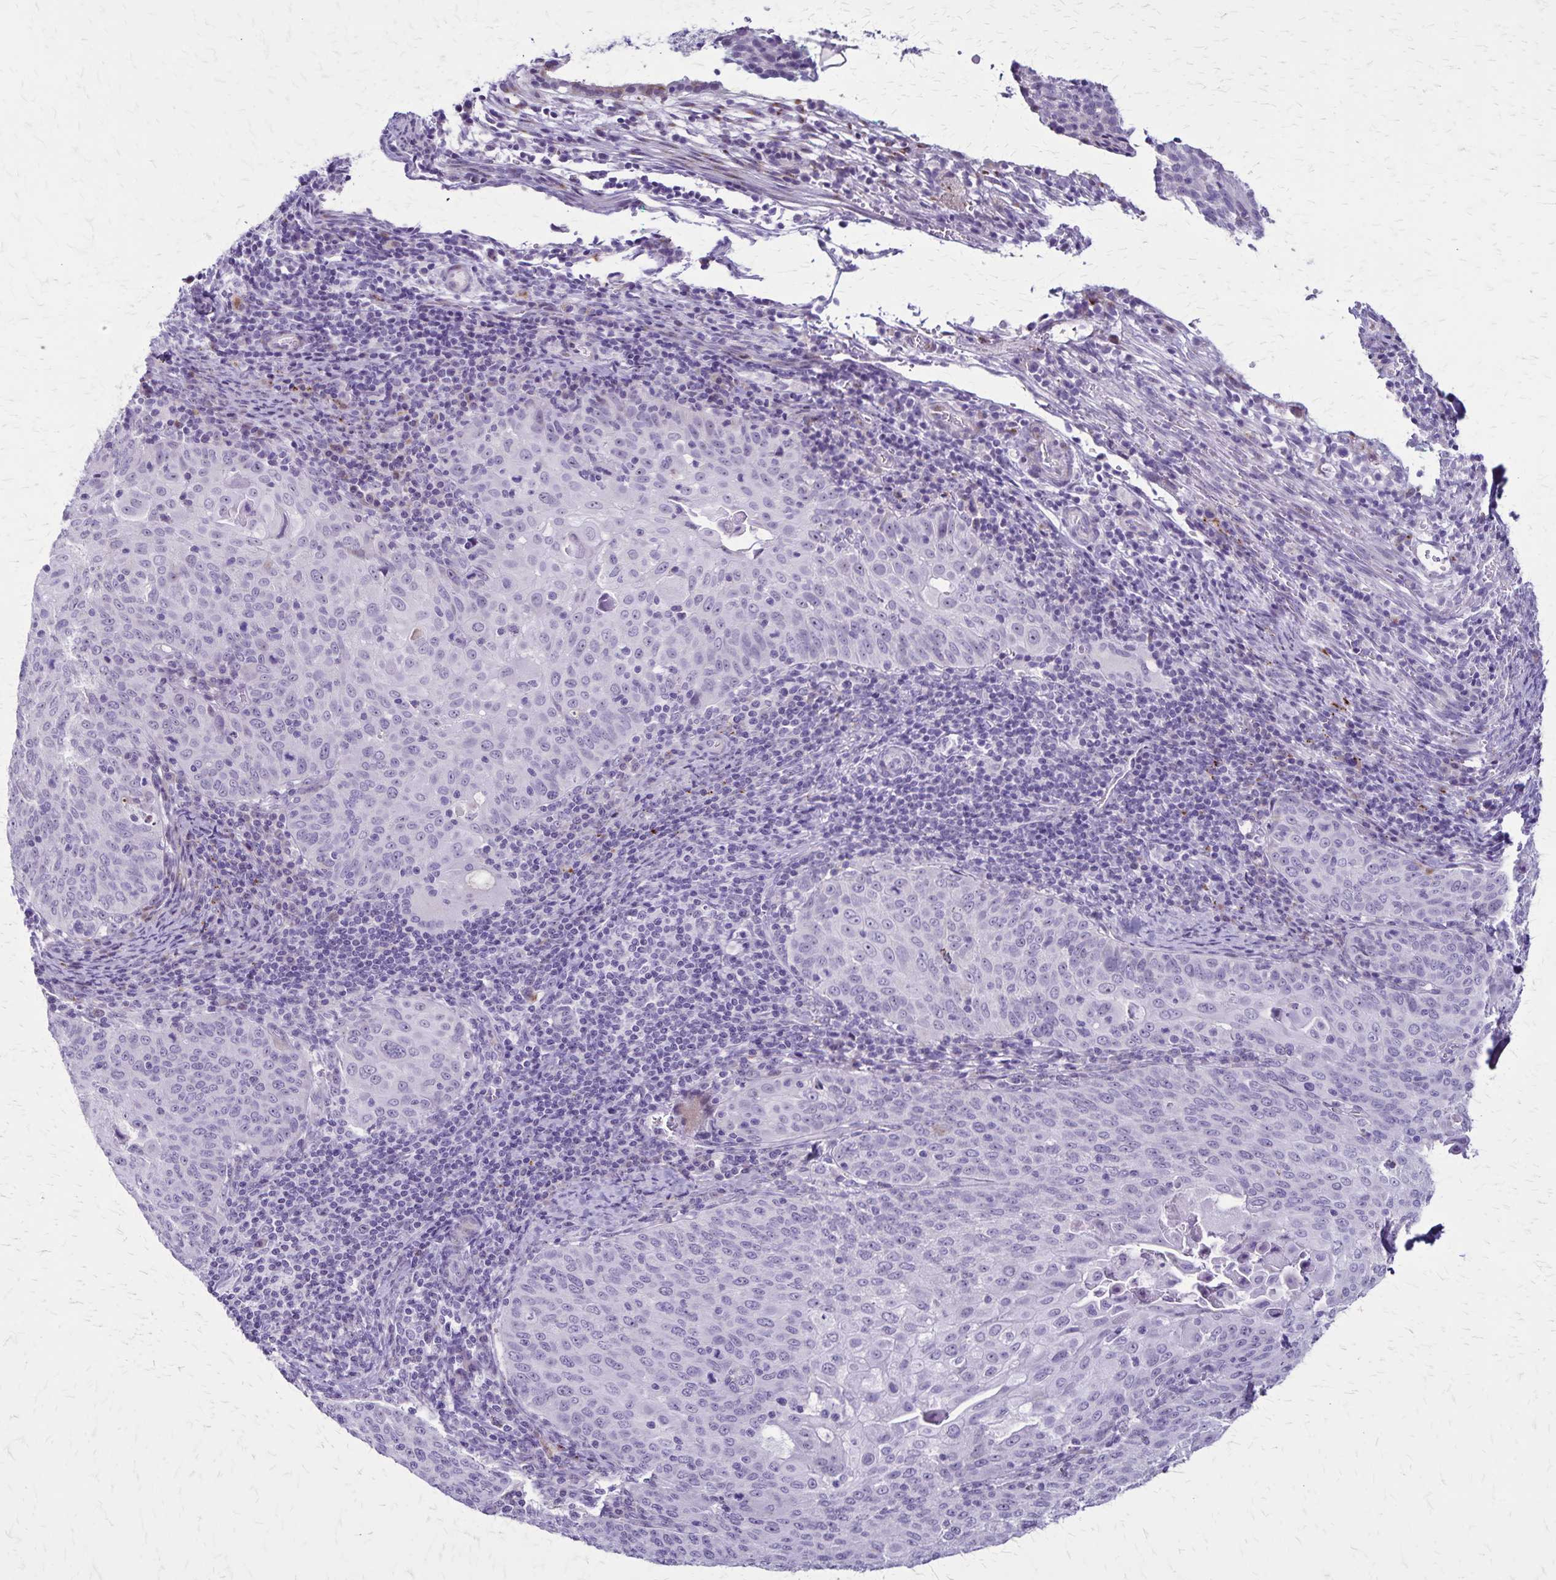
{"staining": {"intensity": "negative", "quantity": "none", "location": "none"}, "tissue": "cervical cancer", "cell_type": "Tumor cells", "image_type": "cancer", "snomed": [{"axis": "morphology", "description": "Squamous cell carcinoma, NOS"}, {"axis": "topography", "description": "Cervix"}], "caption": "Tumor cells show no significant positivity in cervical squamous cell carcinoma.", "gene": "OR51B5", "patient": {"sex": "female", "age": 65}}